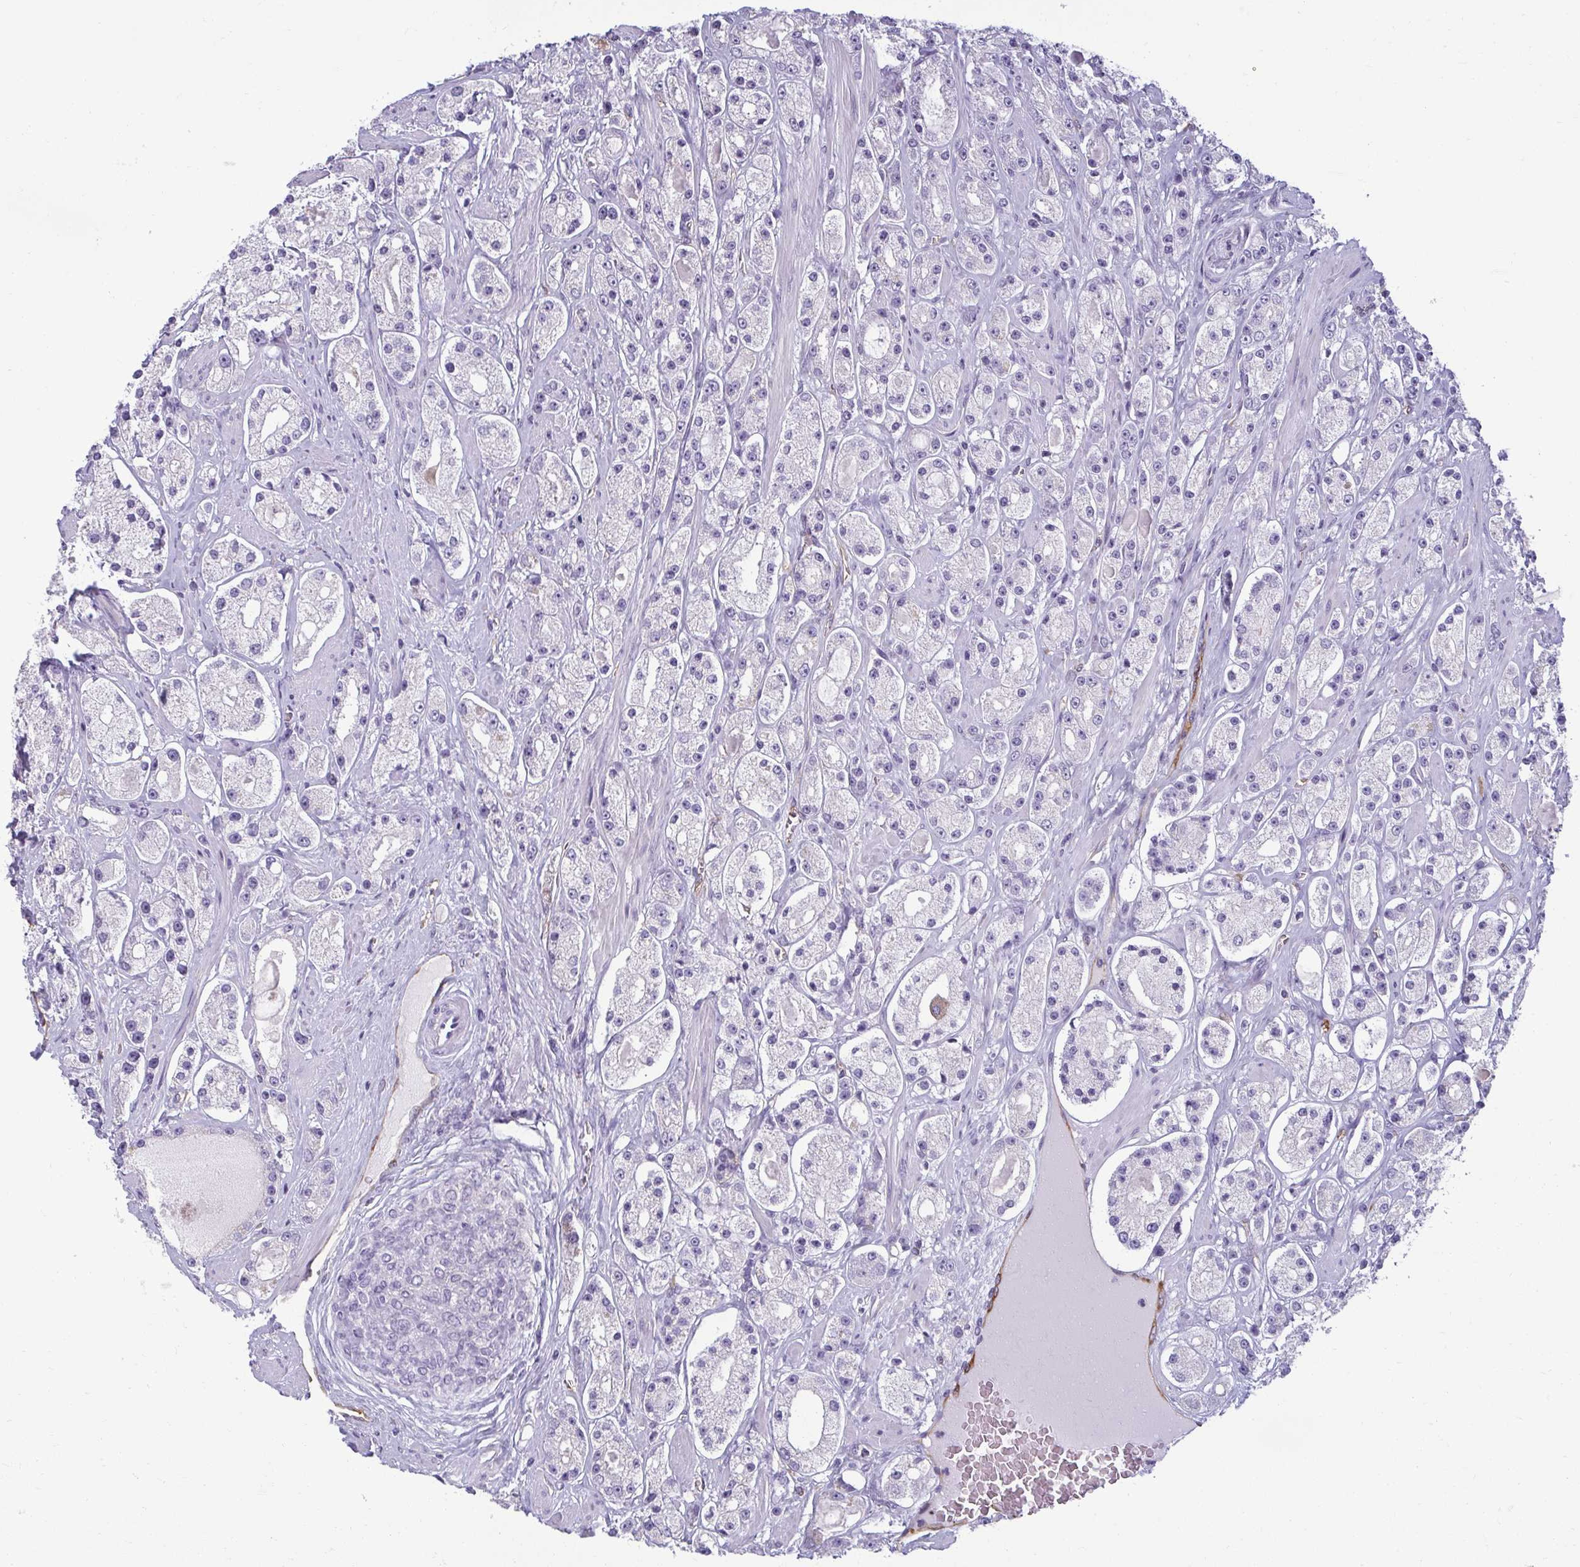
{"staining": {"intensity": "negative", "quantity": "none", "location": "none"}, "tissue": "prostate cancer", "cell_type": "Tumor cells", "image_type": "cancer", "snomed": [{"axis": "morphology", "description": "Adenocarcinoma, High grade"}, {"axis": "topography", "description": "Prostate"}], "caption": "The histopathology image shows no significant expression in tumor cells of prostate high-grade adenocarcinoma. (DAB immunohistochemistry (IHC) visualized using brightfield microscopy, high magnification).", "gene": "PDE2A", "patient": {"sex": "male", "age": 67}}